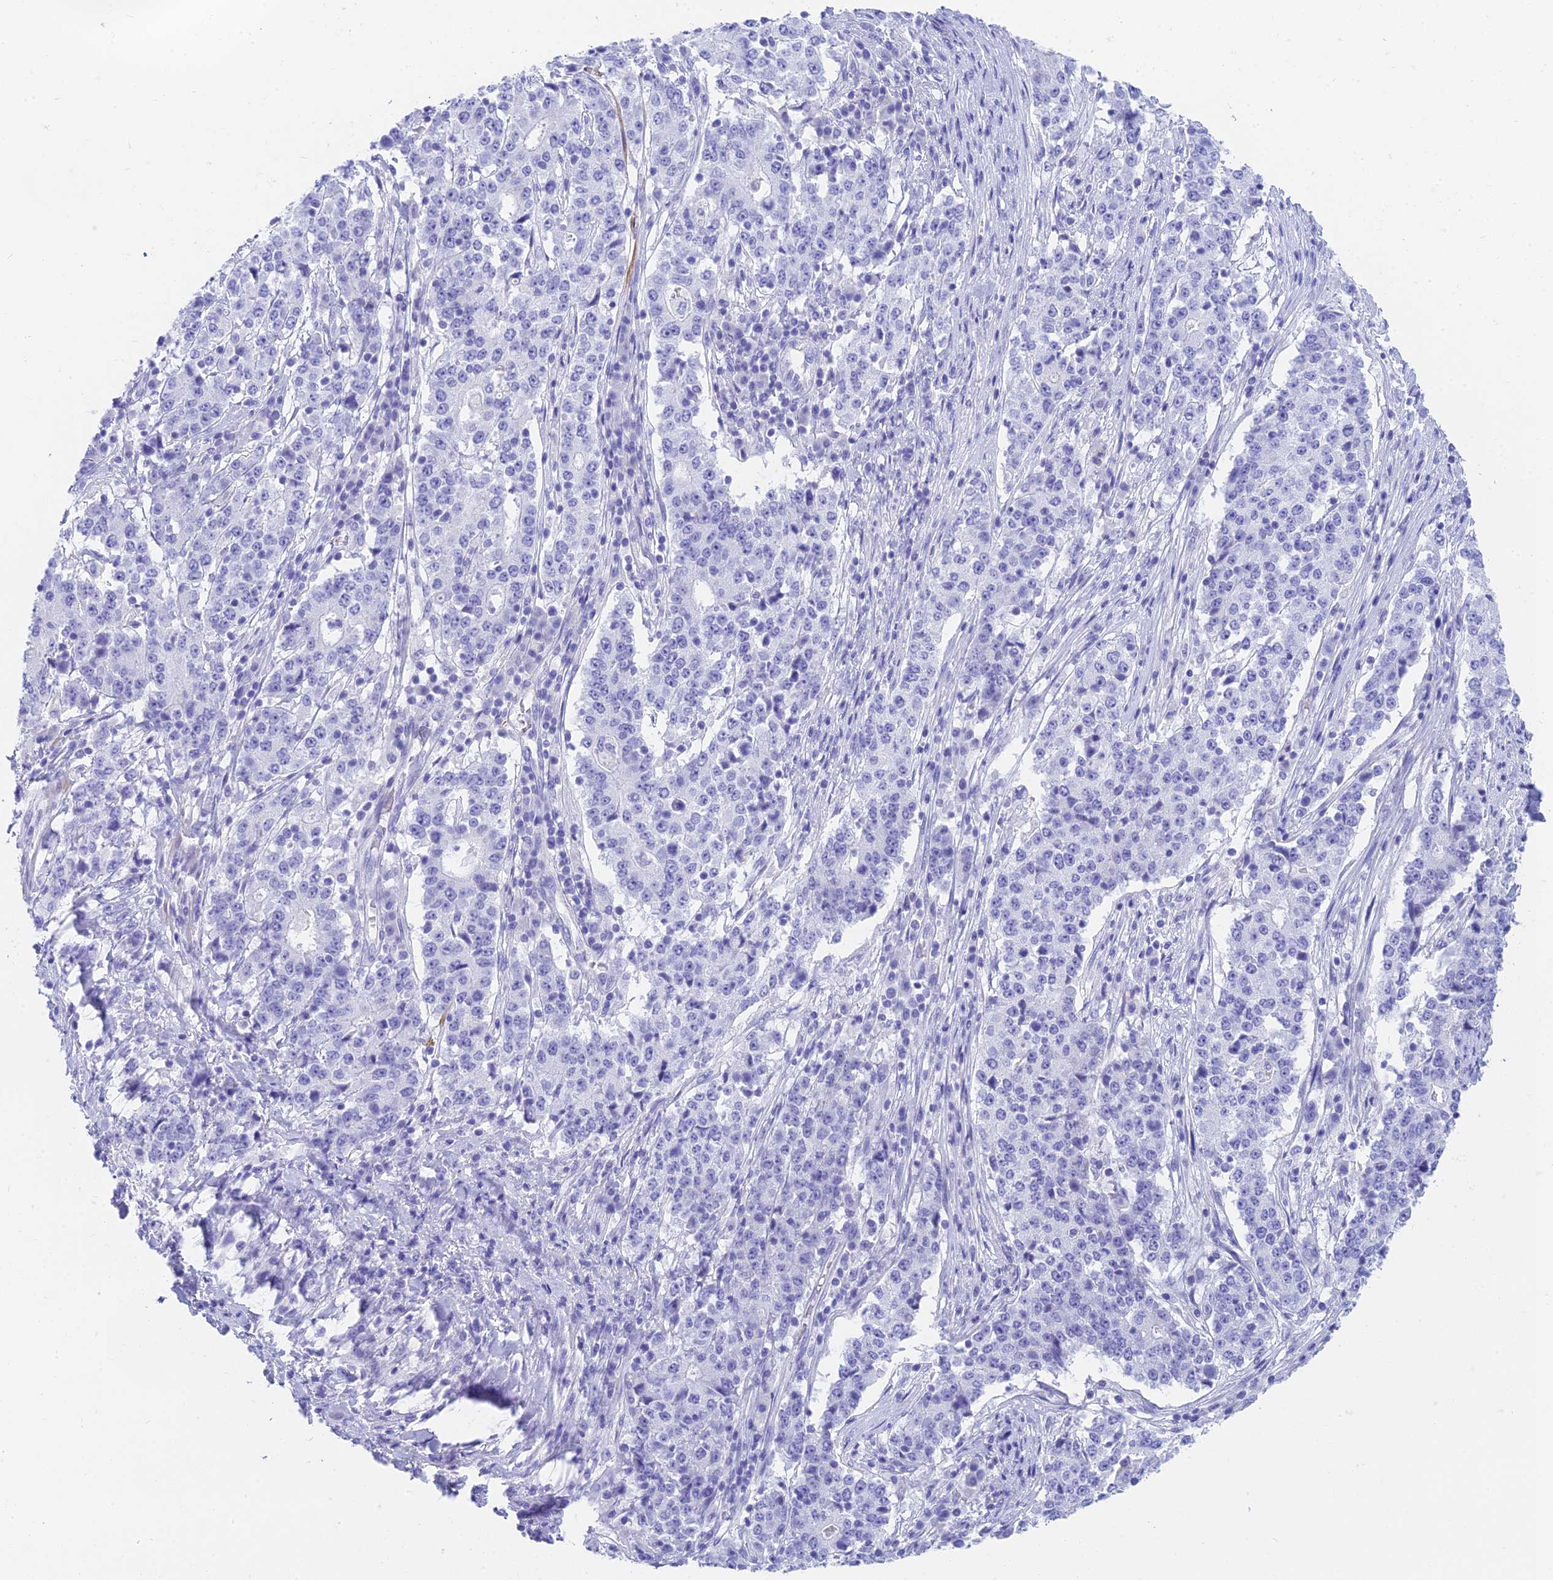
{"staining": {"intensity": "negative", "quantity": "none", "location": "none"}, "tissue": "stomach cancer", "cell_type": "Tumor cells", "image_type": "cancer", "snomed": [{"axis": "morphology", "description": "Adenocarcinoma, NOS"}, {"axis": "topography", "description": "Stomach"}], "caption": "Human adenocarcinoma (stomach) stained for a protein using IHC shows no staining in tumor cells.", "gene": "SLC36A2", "patient": {"sex": "male", "age": 59}}